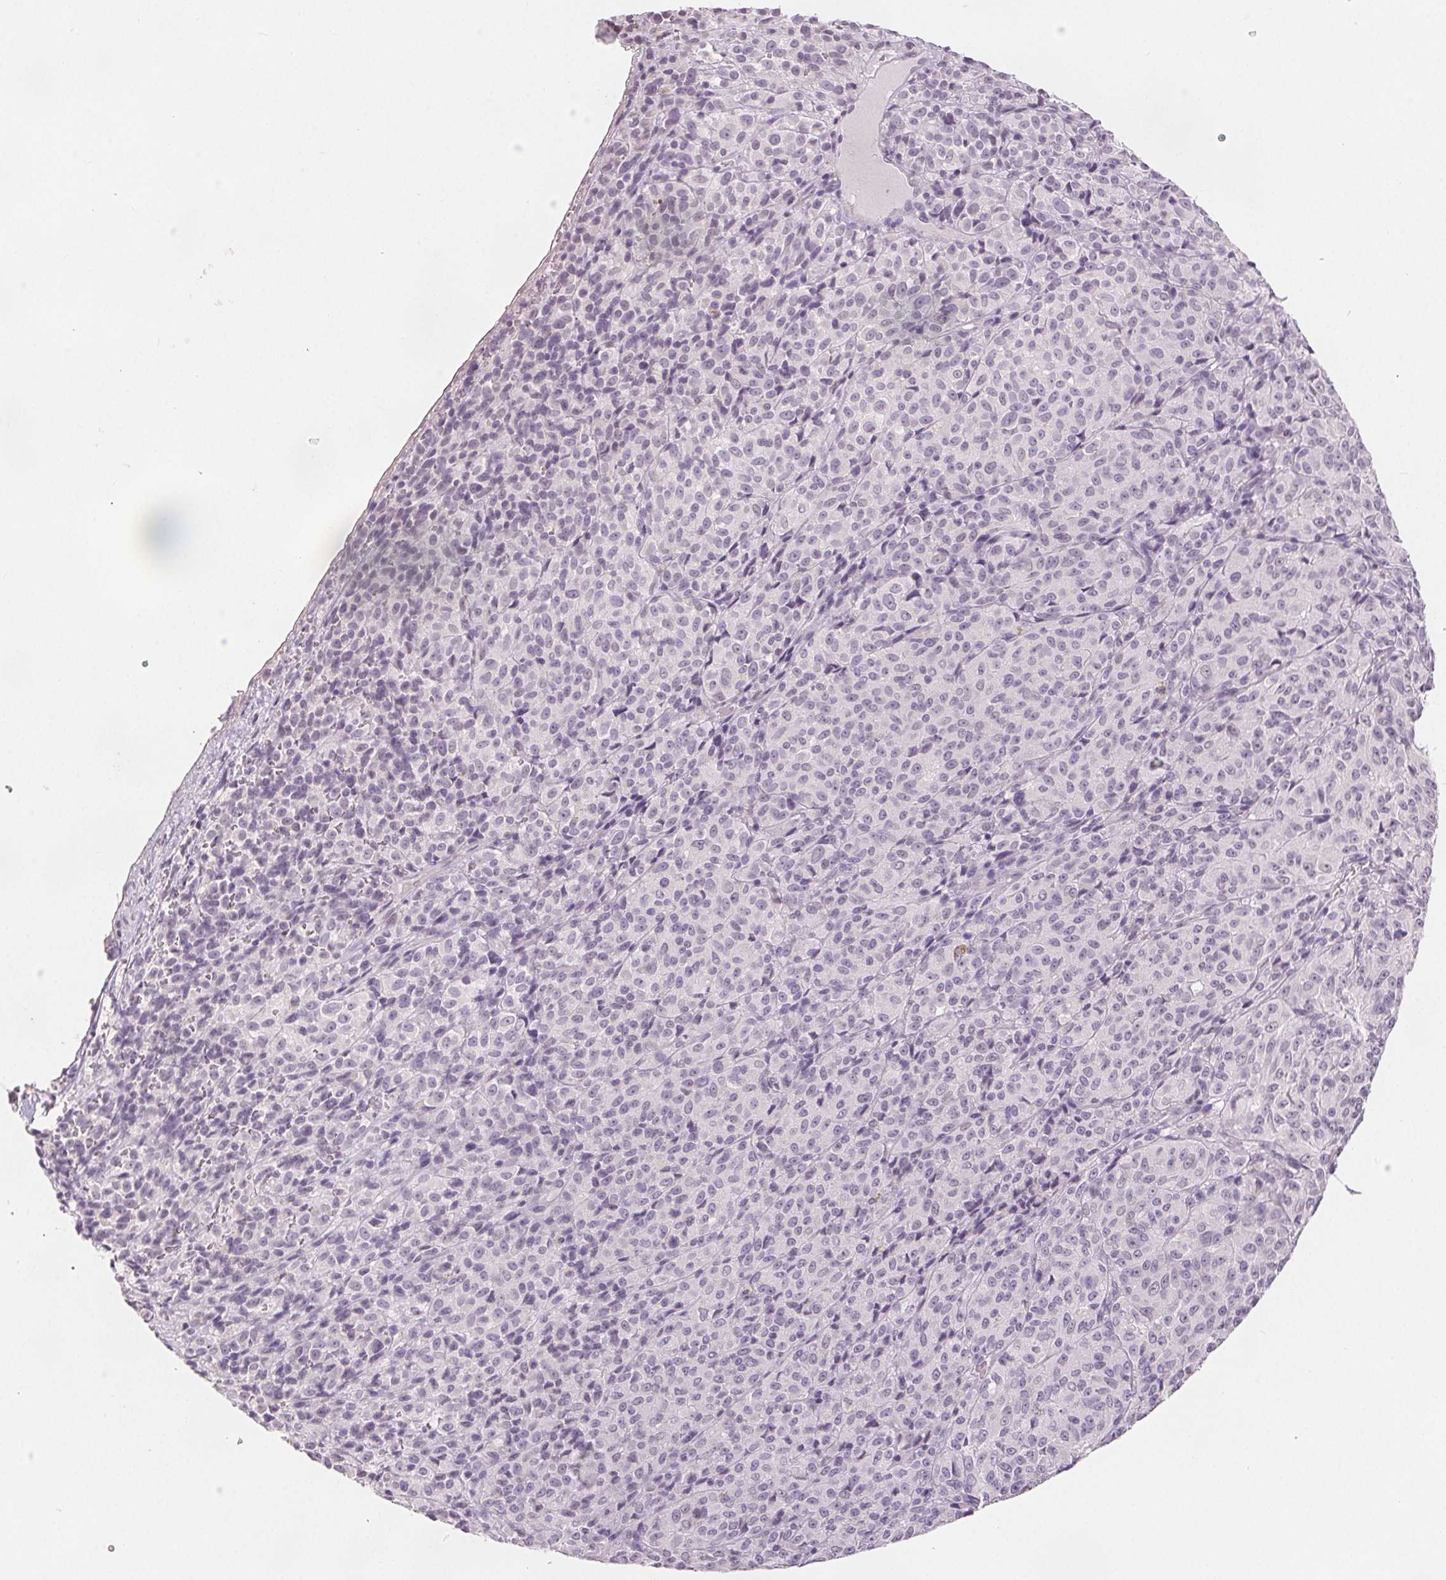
{"staining": {"intensity": "negative", "quantity": "none", "location": "none"}, "tissue": "melanoma", "cell_type": "Tumor cells", "image_type": "cancer", "snomed": [{"axis": "morphology", "description": "Malignant melanoma, Metastatic site"}, {"axis": "topography", "description": "Brain"}], "caption": "DAB immunohistochemical staining of human melanoma shows no significant staining in tumor cells.", "gene": "SLC27A5", "patient": {"sex": "female", "age": 56}}